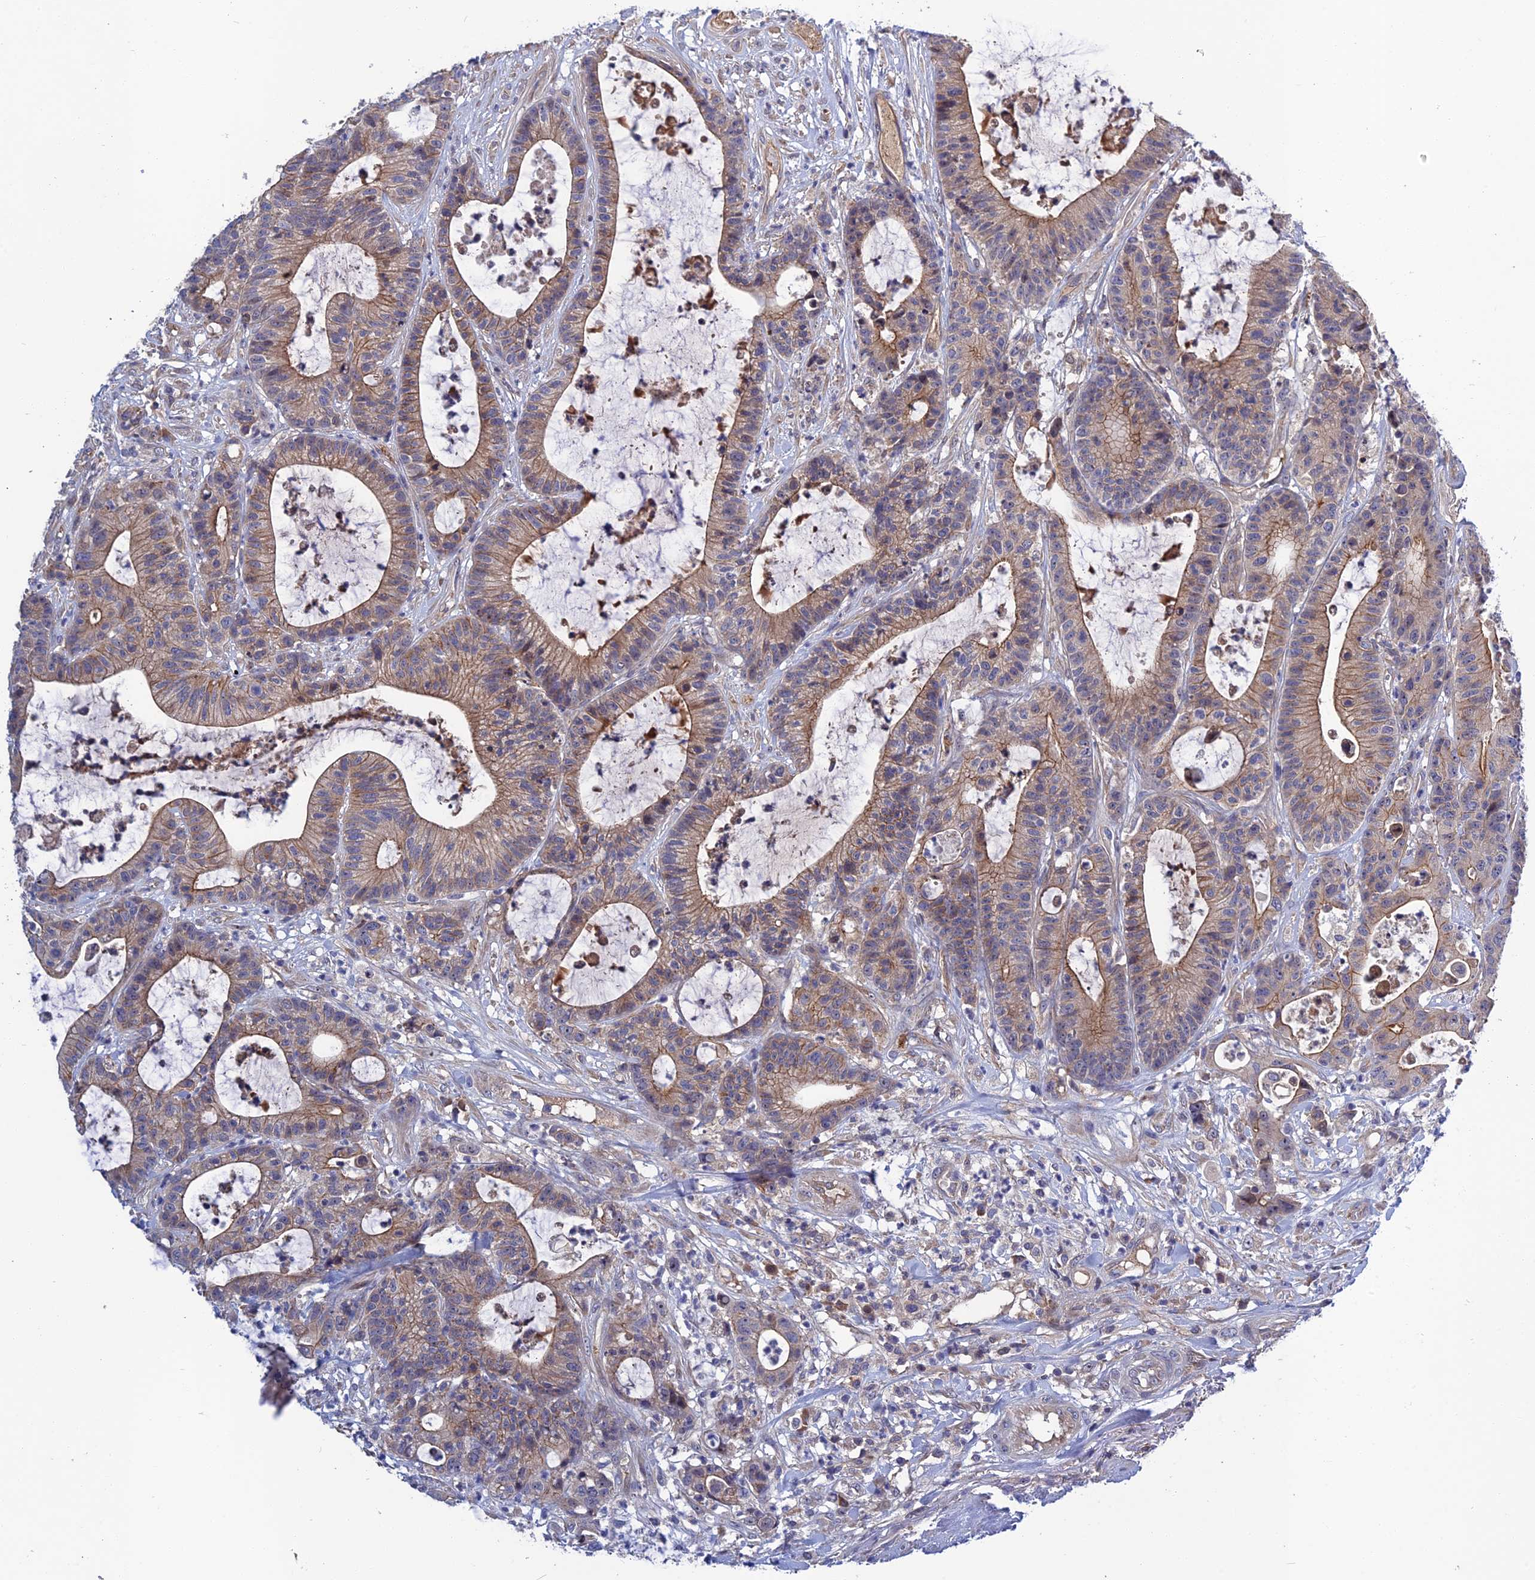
{"staining": {"intensity": "moderate", "quantity": "25%-75%", "location": "cytoplasmic/membranous"}, "tissue": "colorectal cancer", "cell_type": "Tumor cells", "image_type": "cancer", "snomed": [{"axis": "morphology", "description": "Adenocarcinoma, NOS"}, {"axis": "topography", "description": "Colon"}], "caption": "An image showing moderate cytoplasmic/membranous expression in about 25%-75% of tumor cells in adenocarcinoma (colorectal), as visualized by brown immunohistochemical staining.", "gene": "CRACD", "patient": {"sex": "female", "age": 84}}